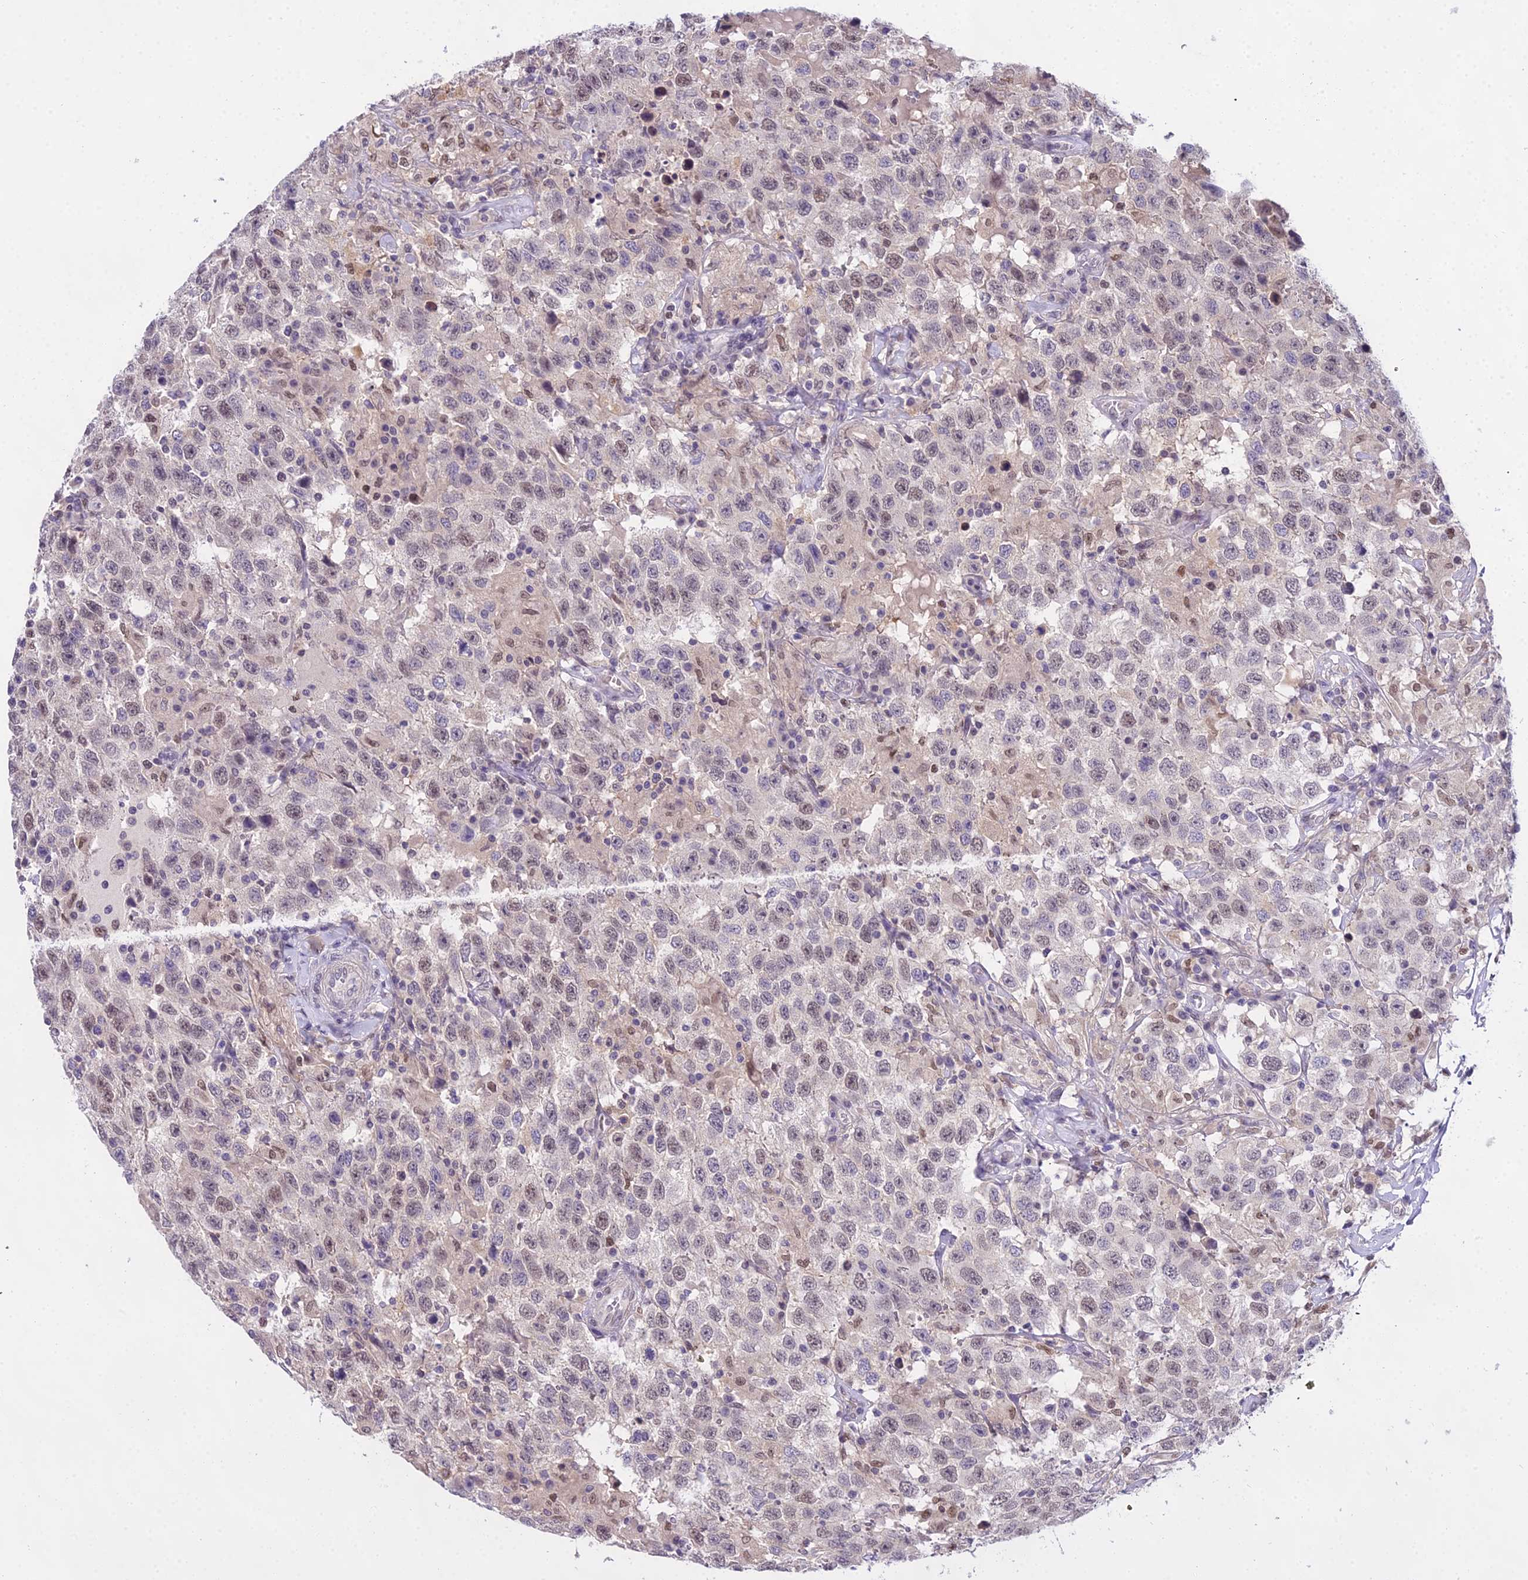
{"staining": {"intensity": "weak", "quantity": "<25%", "location": "nuclear"}, "tissue": "testis cancer", "cell_type": "Tumor cells", "image_type": "cancer", "snomed": [{"axis": "morphology", "description": "Seminoma, NOS"}, {"axis": "topography", "description": "Testis"}], "caption": "The photomicrograph shows no staining of tumor cells in testis cancer. (DAB IHC, high magnification).", "gene": "MAT2A", "patient": {"sex": "male", "age": 41}}